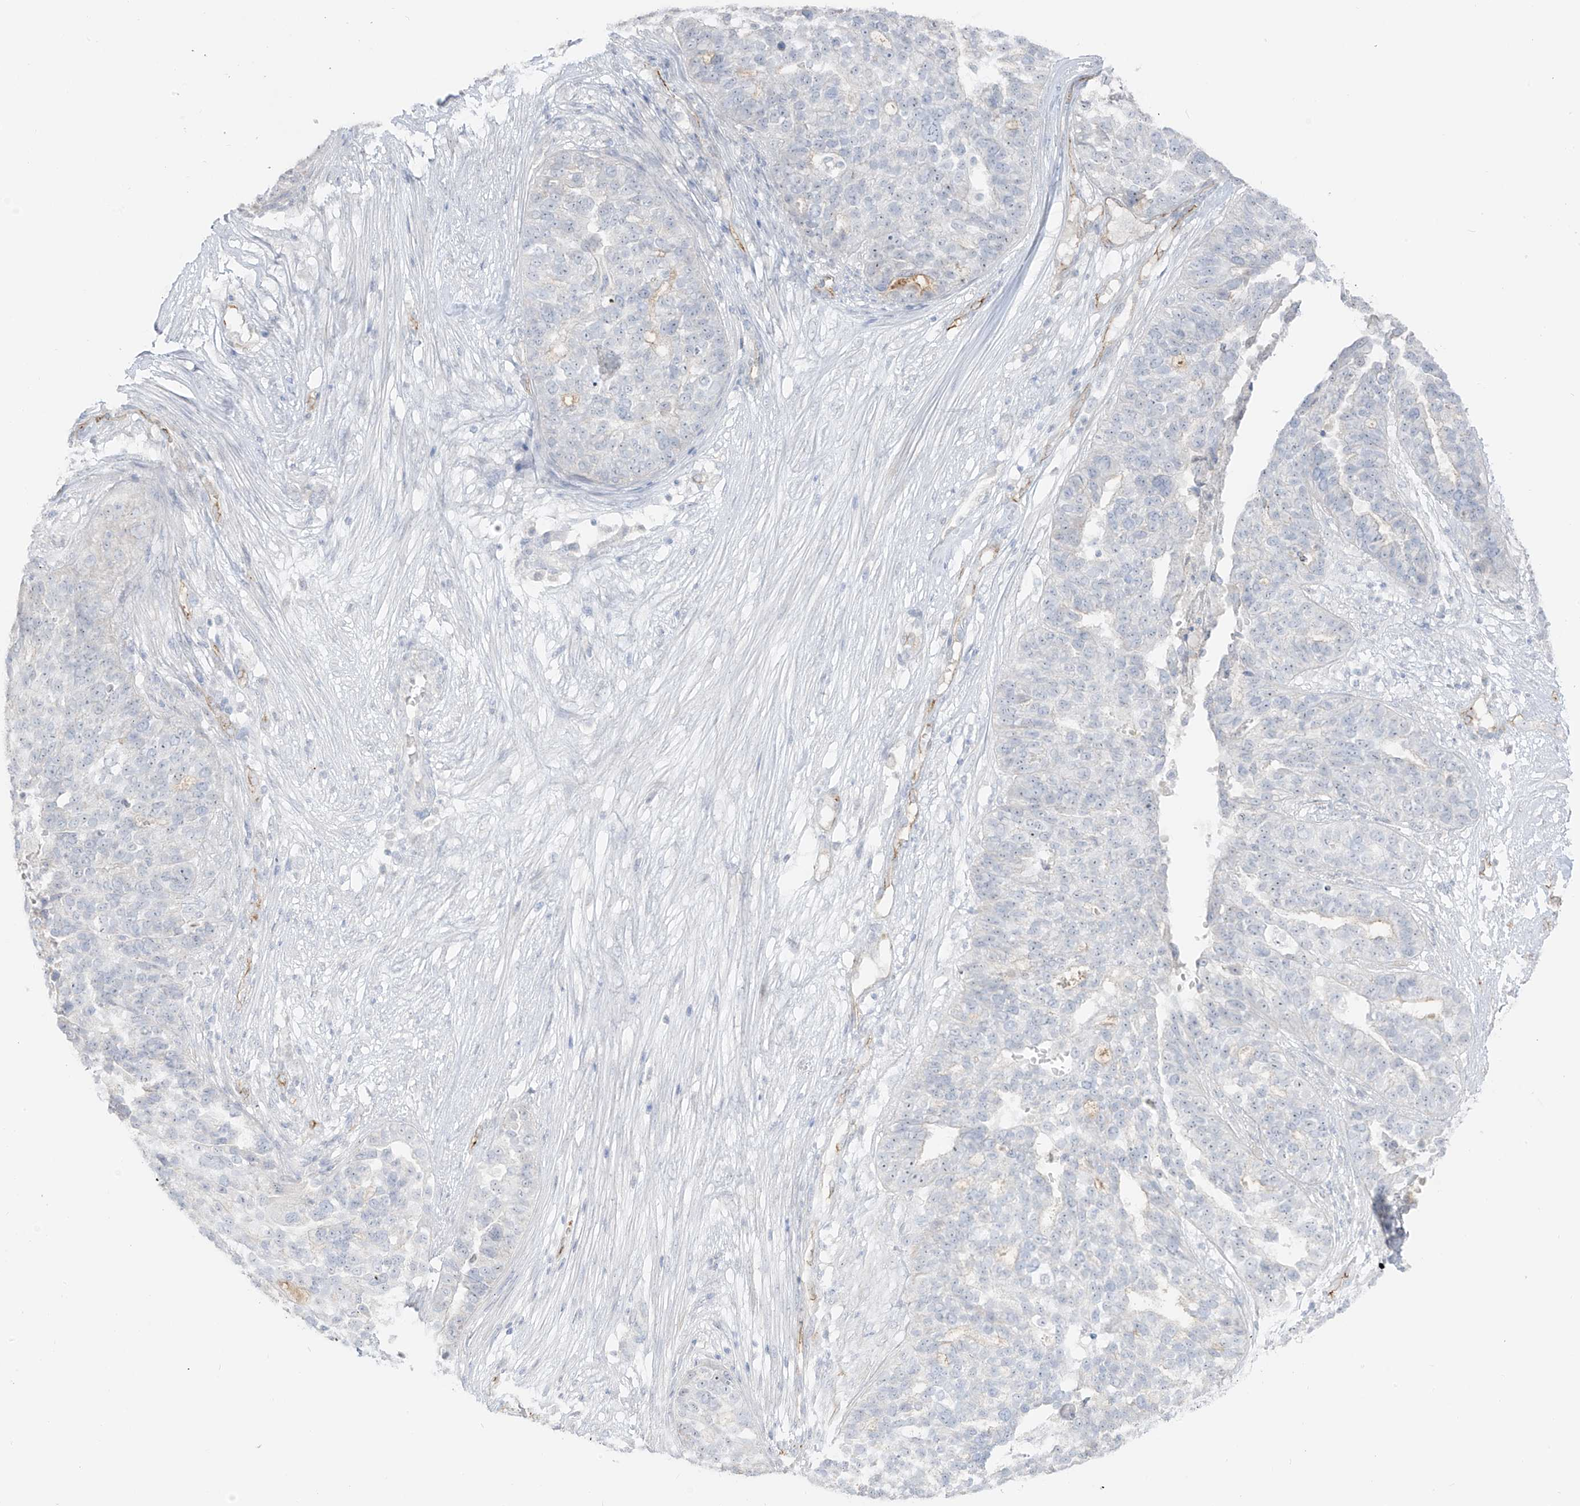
{"staining": {"intensity": "negative", "quantity": "none", "location": "none"}, "tissue": "ovarian cancer", "cell_type": "Tumor cells", "image_type": "cancer", "snomed": [{"axis": "morphology", "description": "Cystadenocarcinoma, serous, NOS"}, {"axis": "topography", "description": "Ovary"}], "caption": "Immunohistochemistry (IHC) histopathology image of neoplastic tissue: human ovarian cancer (serous cystadenocarcinoma) stained with DAB (3,3'-diaminobenzidine) exhibits no significant protein expression in tumor cells. (DAB IHC, high magnification).", "gene": "C11orf87", "patient": {"sex": "female", "age": 59}}